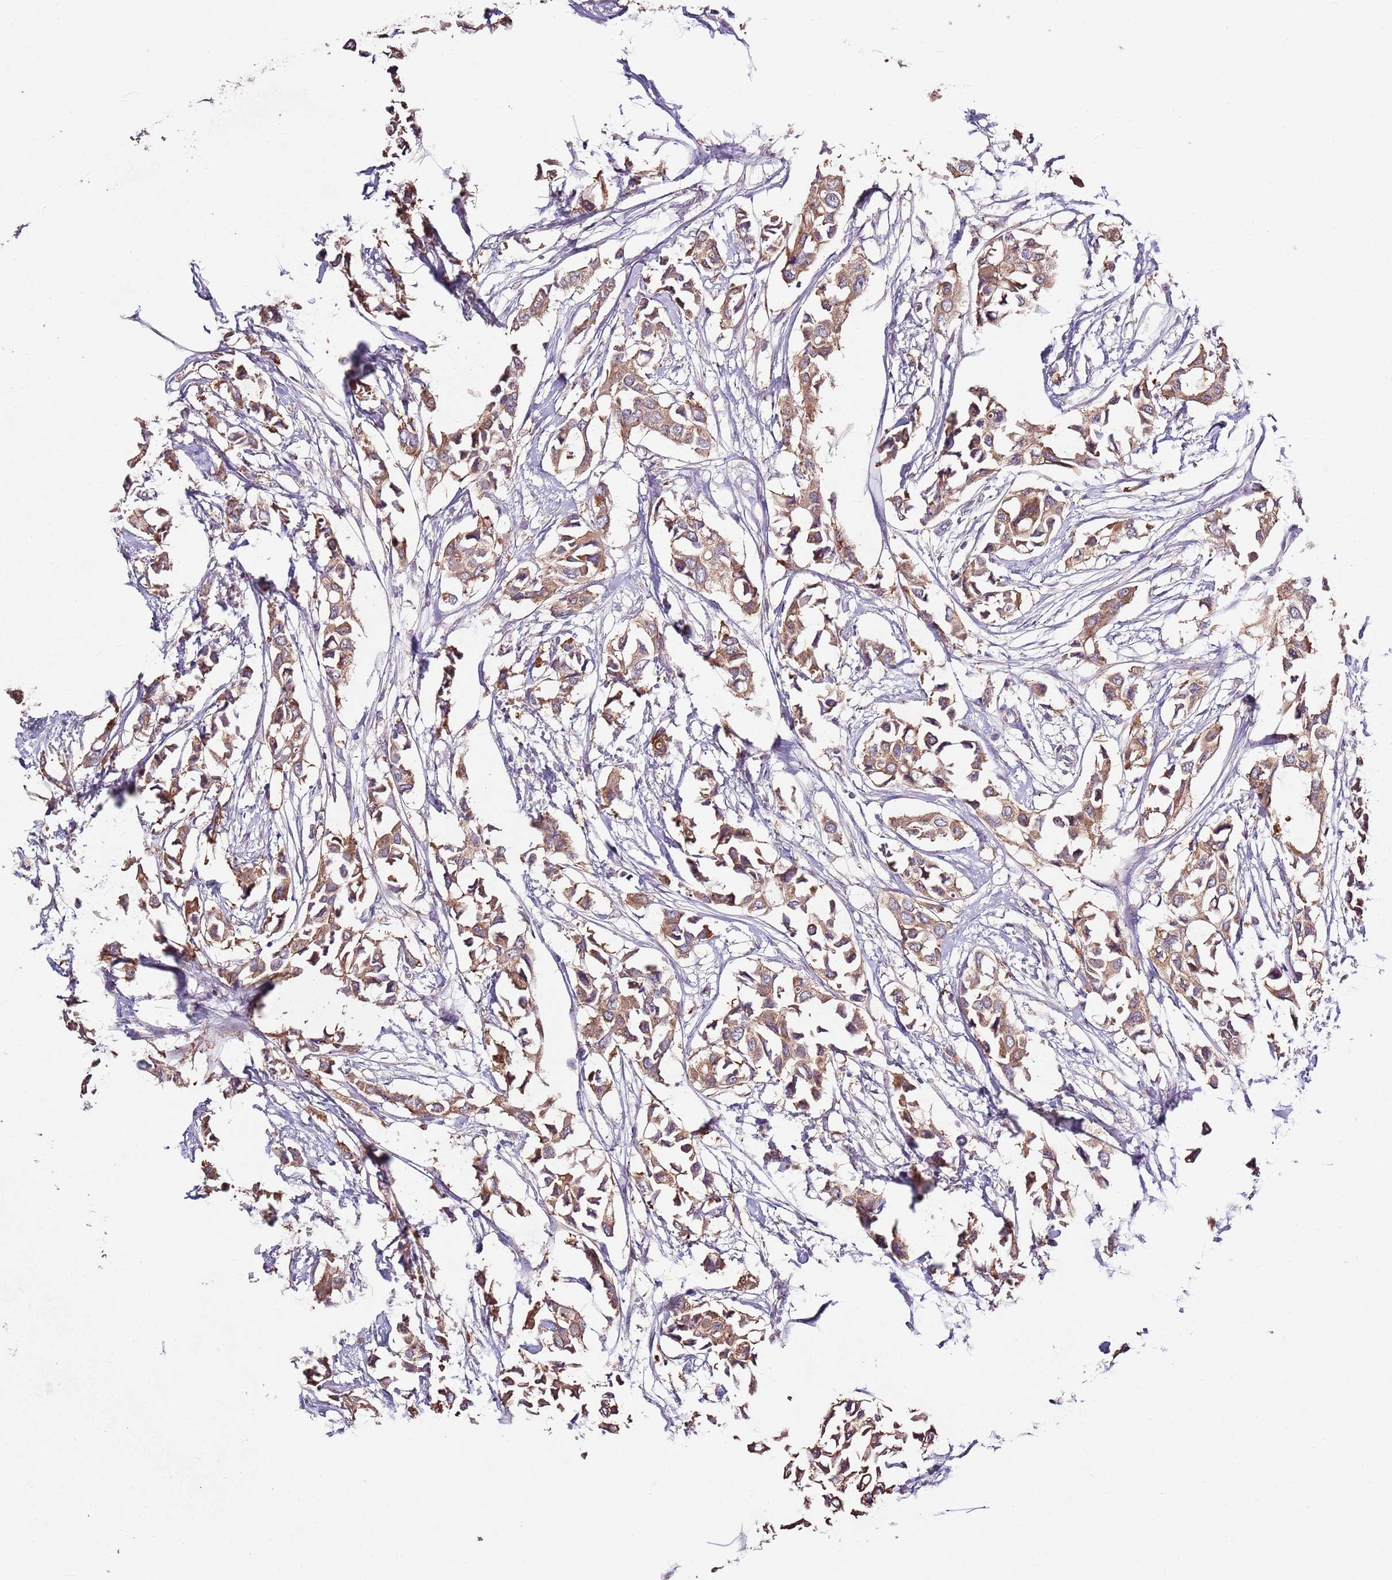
{"staining": {"intensity": "moderate", "quantity": "25%-75%", "location": "cytoplasmic/membranous"}, "tissue": "breast cancer", "cell_type": "Tumor cells", "image_type": "cancer", "snomed": [{"axis": "morphology", "description": "Duct carcinoma"}, {"axis": "topography", "description": "Breast"}], "caption": "IHC of breast cancer (invasive ductal carcinoma) shows medium levels of moderate cytoplasmic/membranous staining in about 25%-75% of tumor cells.", "gene": "NRDE2", "patient": {"sex": "female", "age": 41}}